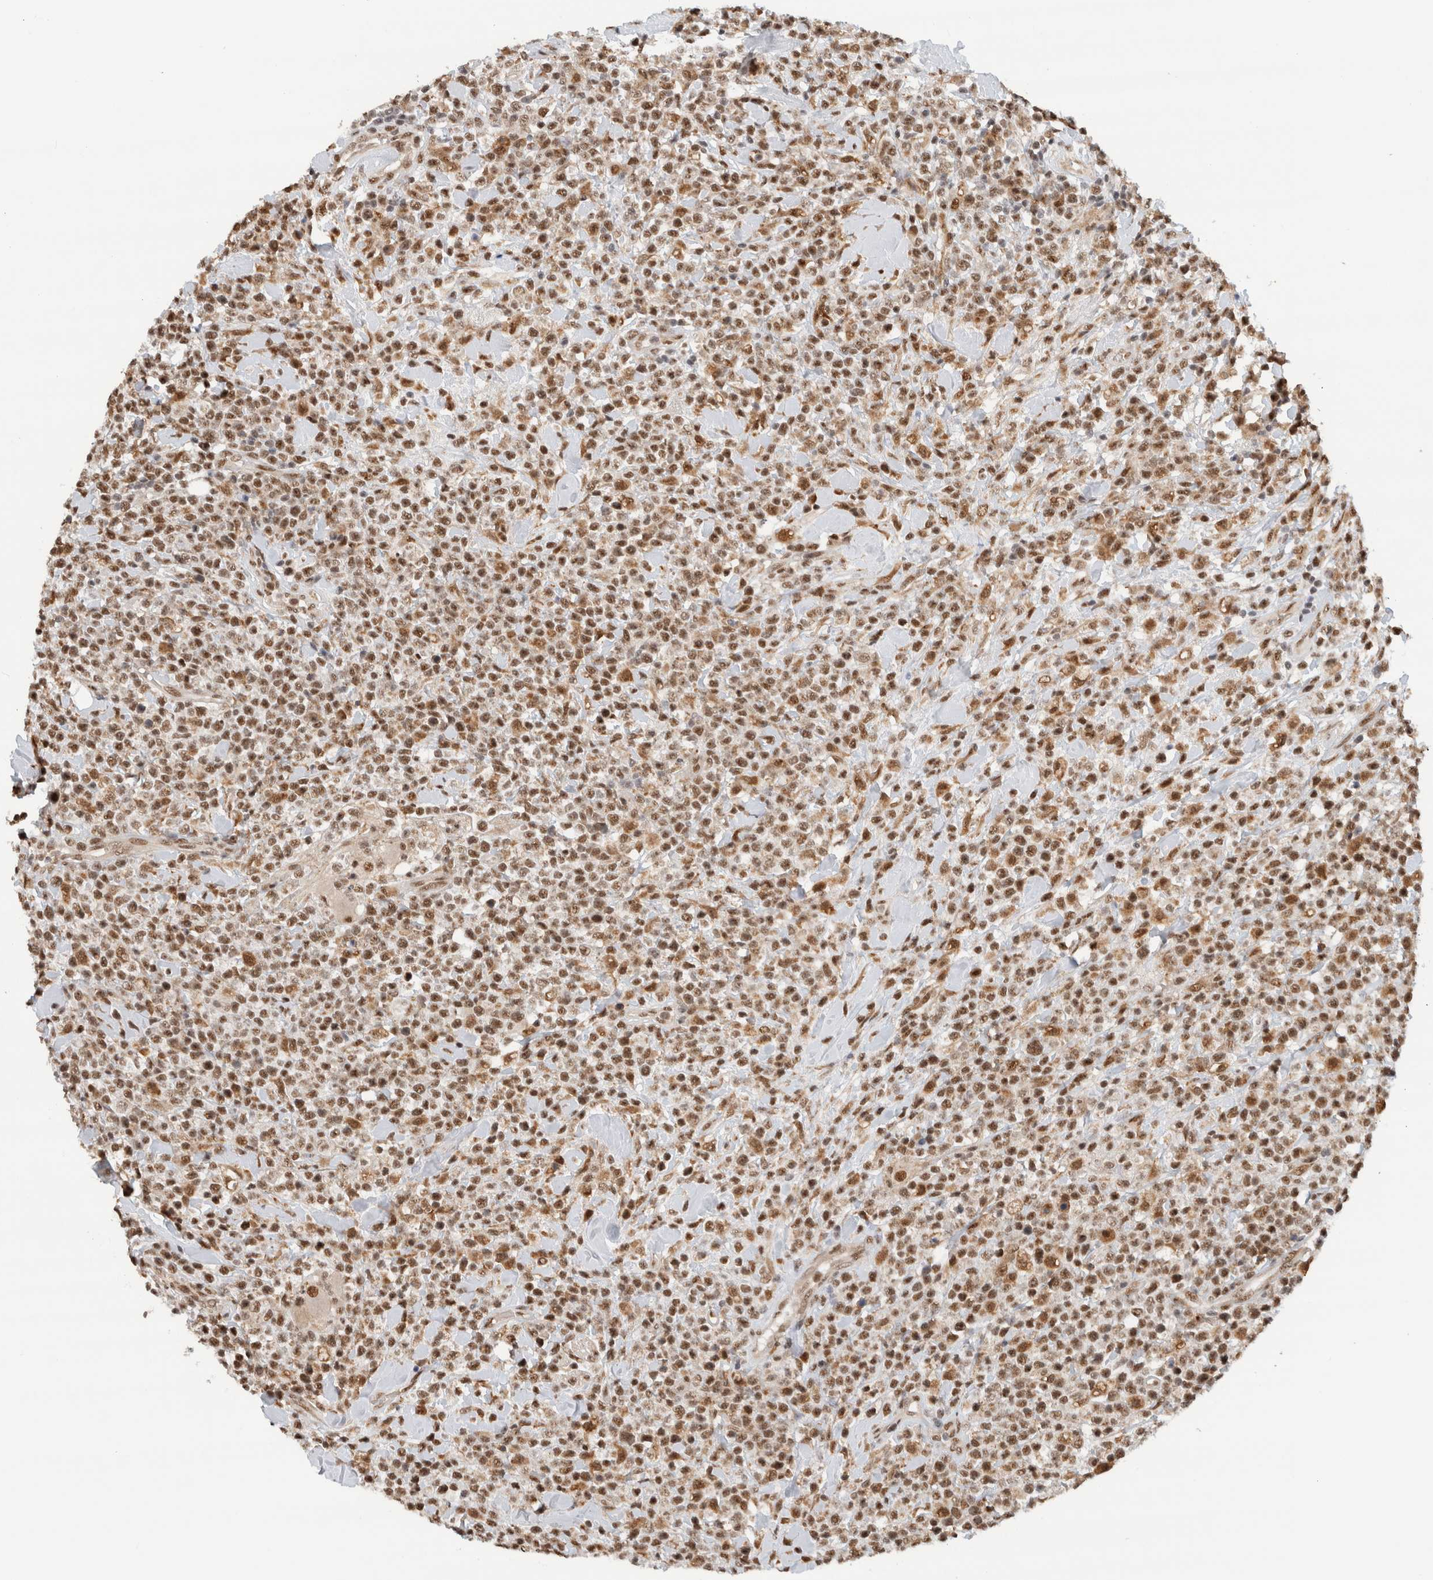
{"staining": {"intensity": "moderate", "quantity": ">75%", "location": "nuclear"}, "tissue": "lymphoma", "cell_type": "Tumor cells", "image_type": "cancer", "snomed": [{"axis": "morphology", "description": "Malignant lymphoma, non-Hodgkin's type, High grade"}, {"axis": "topography", "description": "Colon"}], "caption": "The image demonstrates immunohistochemical staining of high-grade malignant lymphoma, non-Hodgkin's type. There is moderate nuclear expression is identified in approximately >75% of tumor cells. (IHC, brightfield microscopy, high magnification).", "gene": "NCAPG2", "patient": {"sex": "female", "age": 53}}